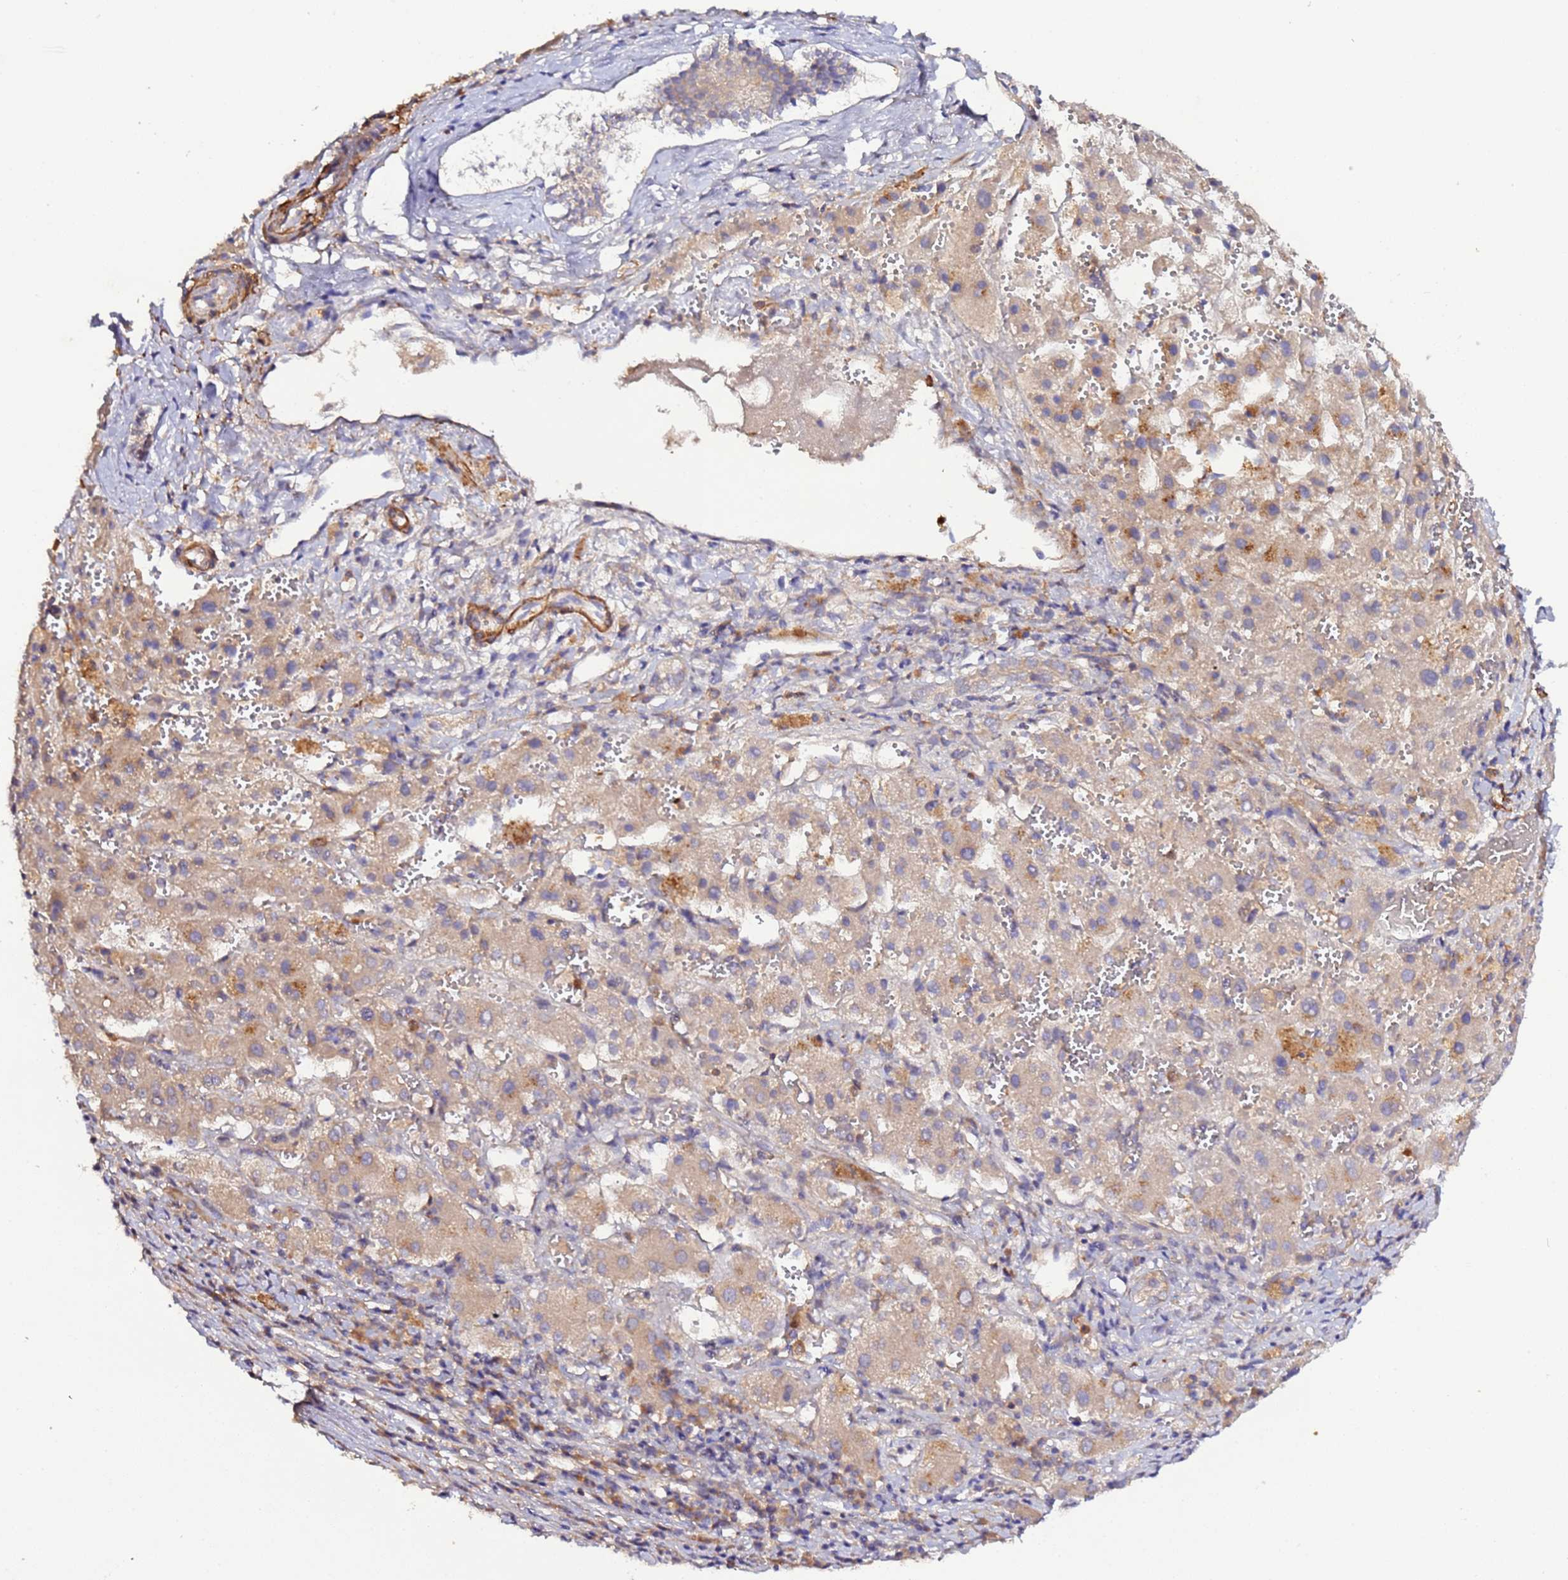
{"staining": {"intensity": "weak", "quantity": "25%-75%", "location": "cytoplasmic/membranous"}, "tissue": "liver cancer", "cell_type": "Tumor cells", "image_type": "cancer", "snomed": [{"axis": "morphology", "description": "Carcinoma, Hepatocellular, NOS"}, {"axis": "topography", "description": "Liver"}], "caption": "A photomicrograph of human liver hepatocellular carcinoma stained for a protein demonstrates weak cytoplasmic/membranous brown staining in tumor cells.", "gene": "TRIM26", "patient": {"sex": "female", "age": 58}}